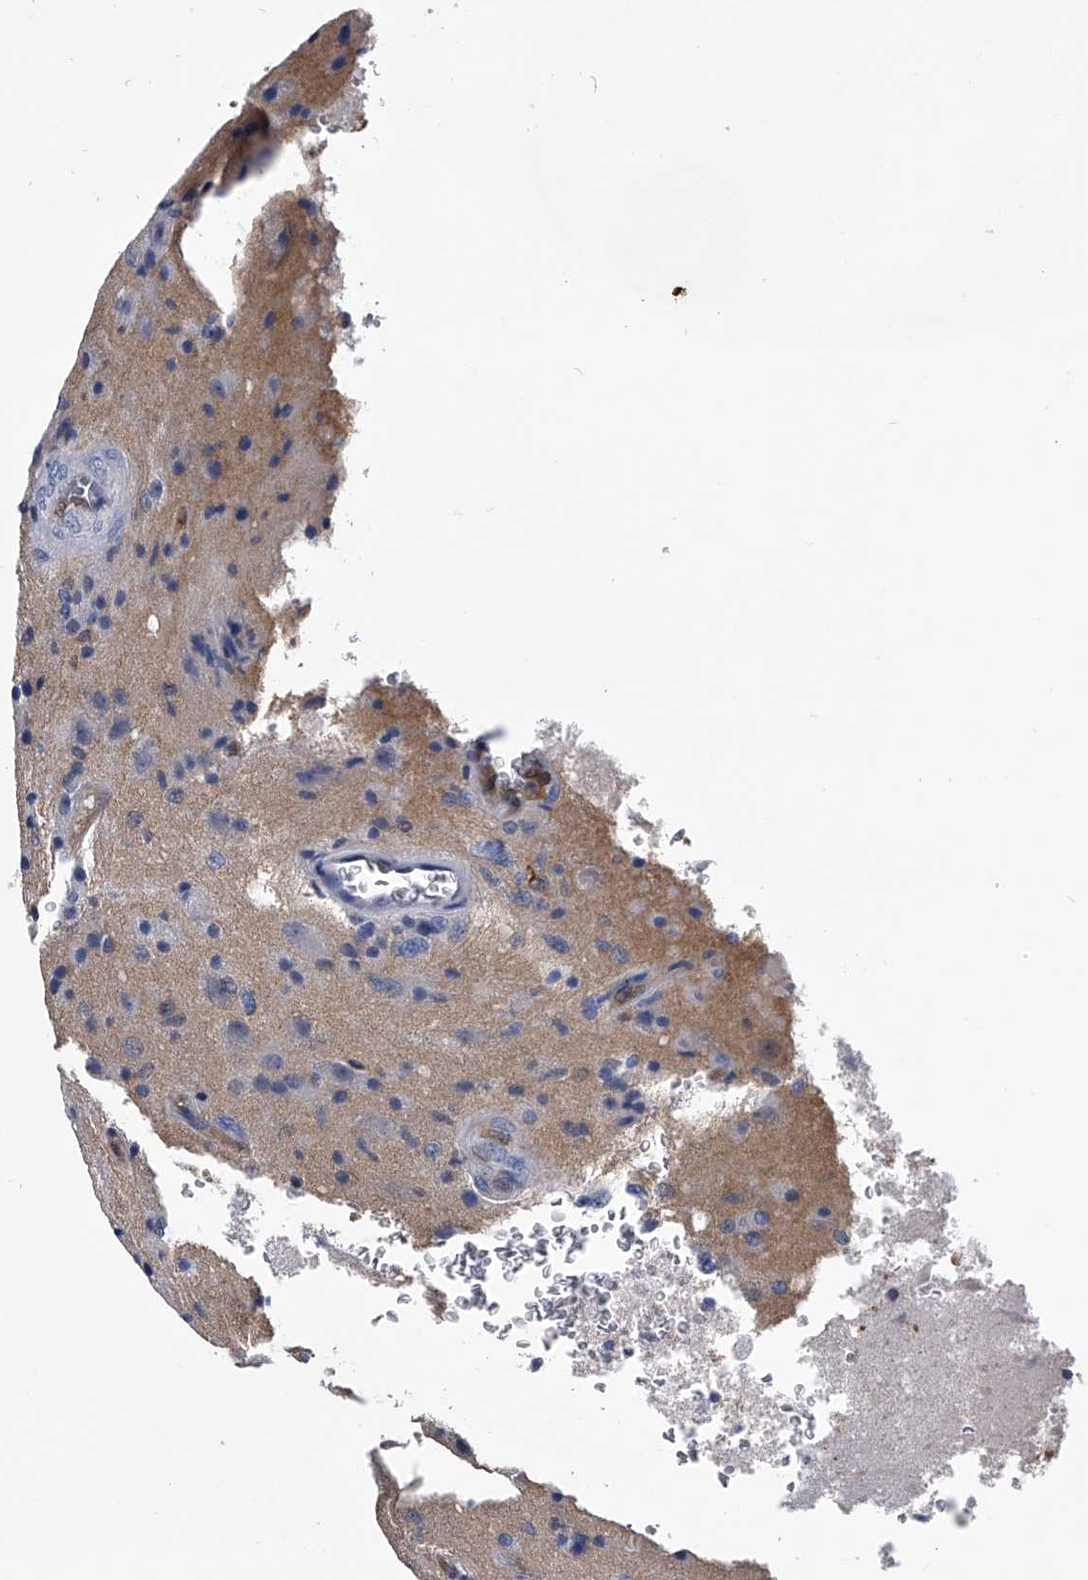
{"staining": {"intensity": "negative", "quantity": "none", "location": "none"}, "tissue": "glioma", "cell_type": "Tumor cells", "image_type": "cancer", "snomed": [{"axis": "morphology", "description": "Normal tissue, NOS"}, {"axis": "morphology", "description": "Glioma, malignant, High grade"}, {"axis": "topography", "description": "Cerebral cortex"}], "caption": "Tumor cells are negative for brown protein staining in malignant high-grade glioma. (DAB (3,3'-diaminobenzidine) immunohistochemistry visualized using brightfield microscopy, high magnification).", "gene": "PDXK", "patient": {"sex": "male", "age": 77}}